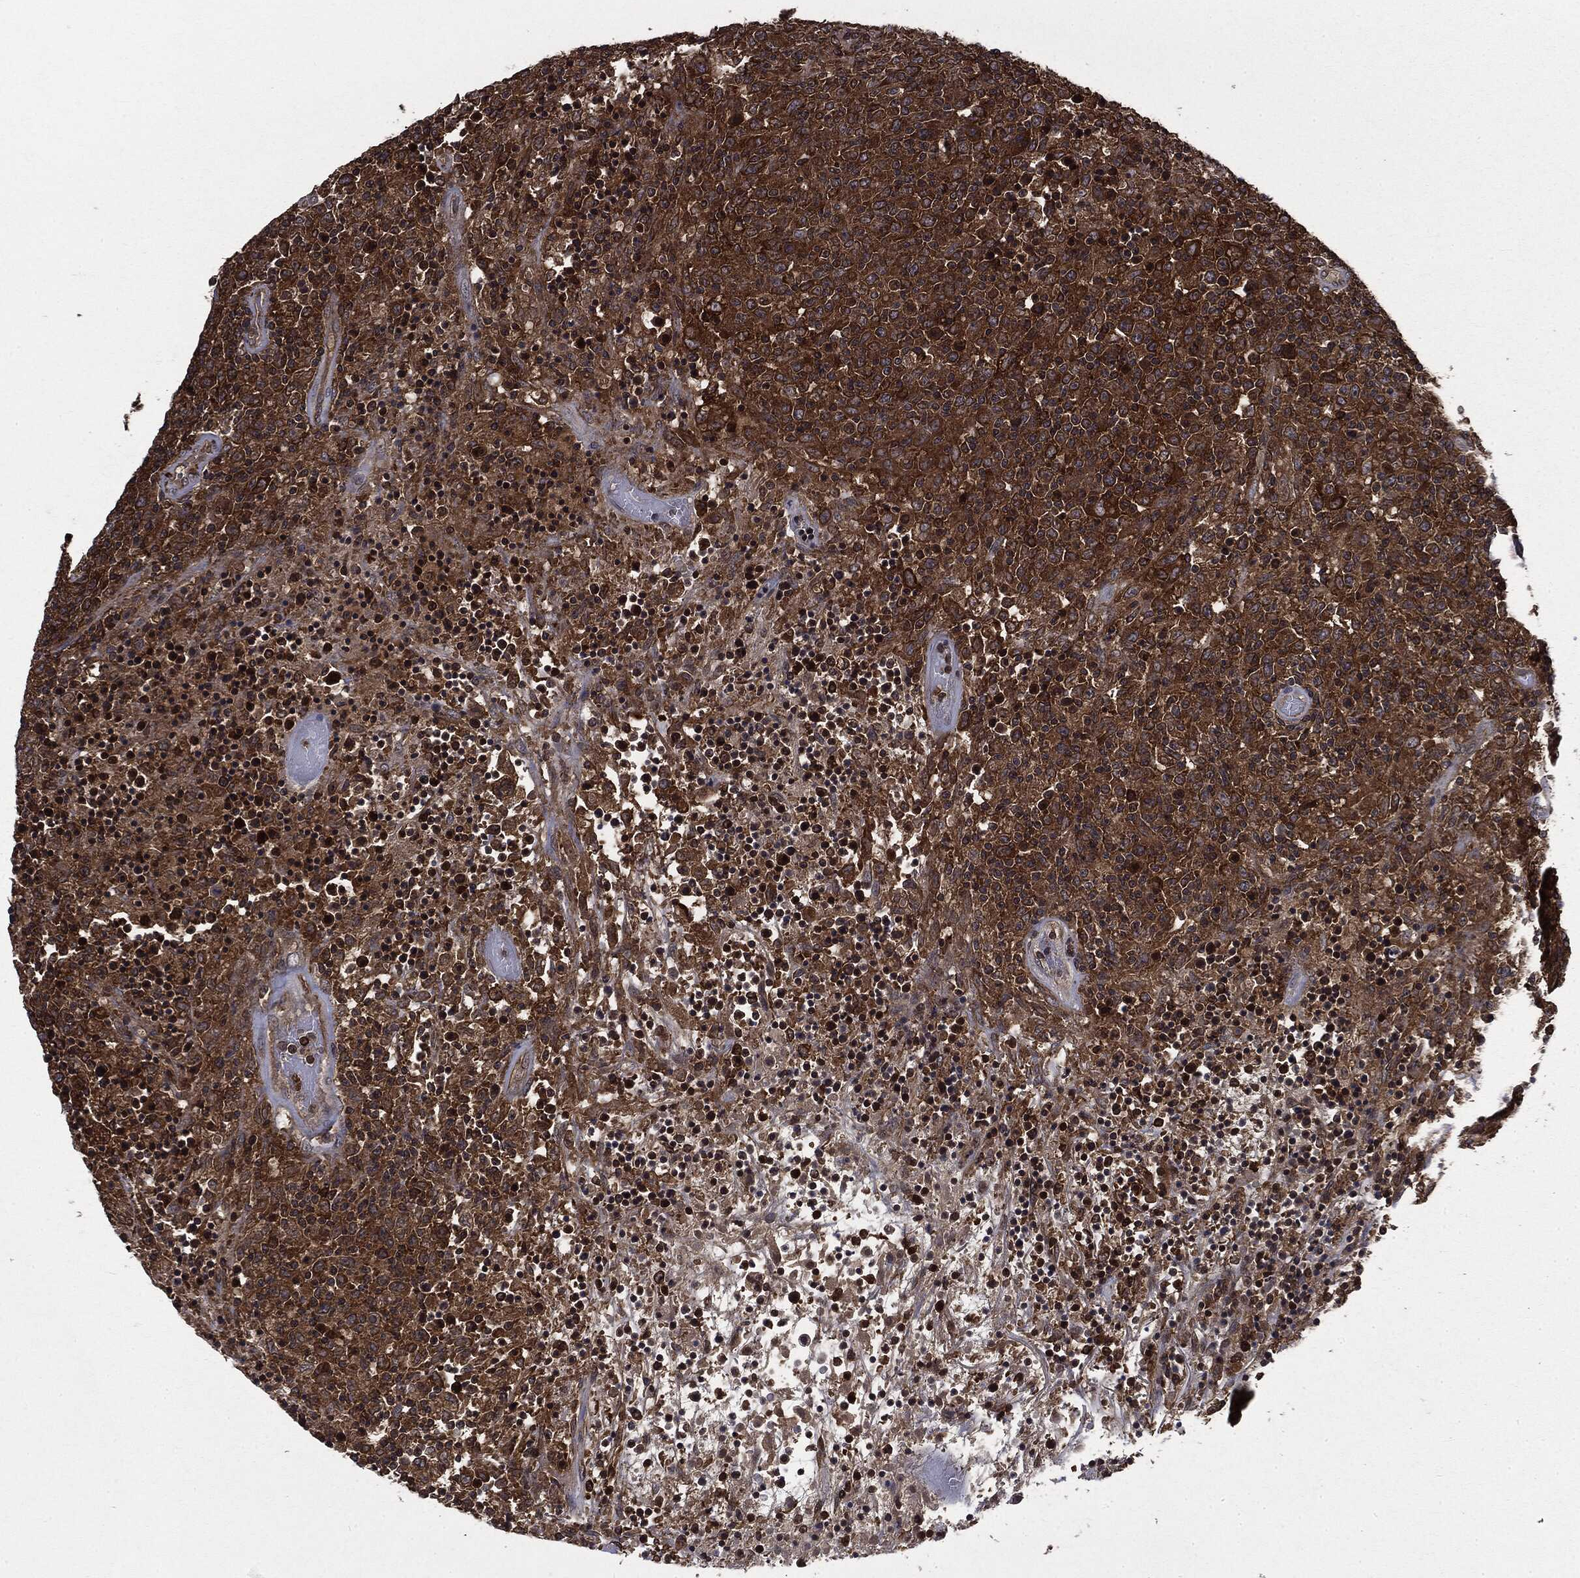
{"staining": {"intensity": "moderate", "quantity": ">75%", "location": "cytoplasmic/membranous"}, "tissue": "lymphoma", "cell_type": "Tumor cells", "image_type": "cancer", "snomed": [{"axis": "morphology", "description": "Malignant lymphoma, non-Hodgkin's type, High grade"}, {"axis": "topography", "description": "Lung"}], "caption": "Moderate cytoplasmic/membranous positivity is appreciated in about >75% of tumor cells in malignant lymphoma, non-Hodgkin's type (high-grade).", "gene": "SNX5", "patient": {"sex": "male", "age": 79}}